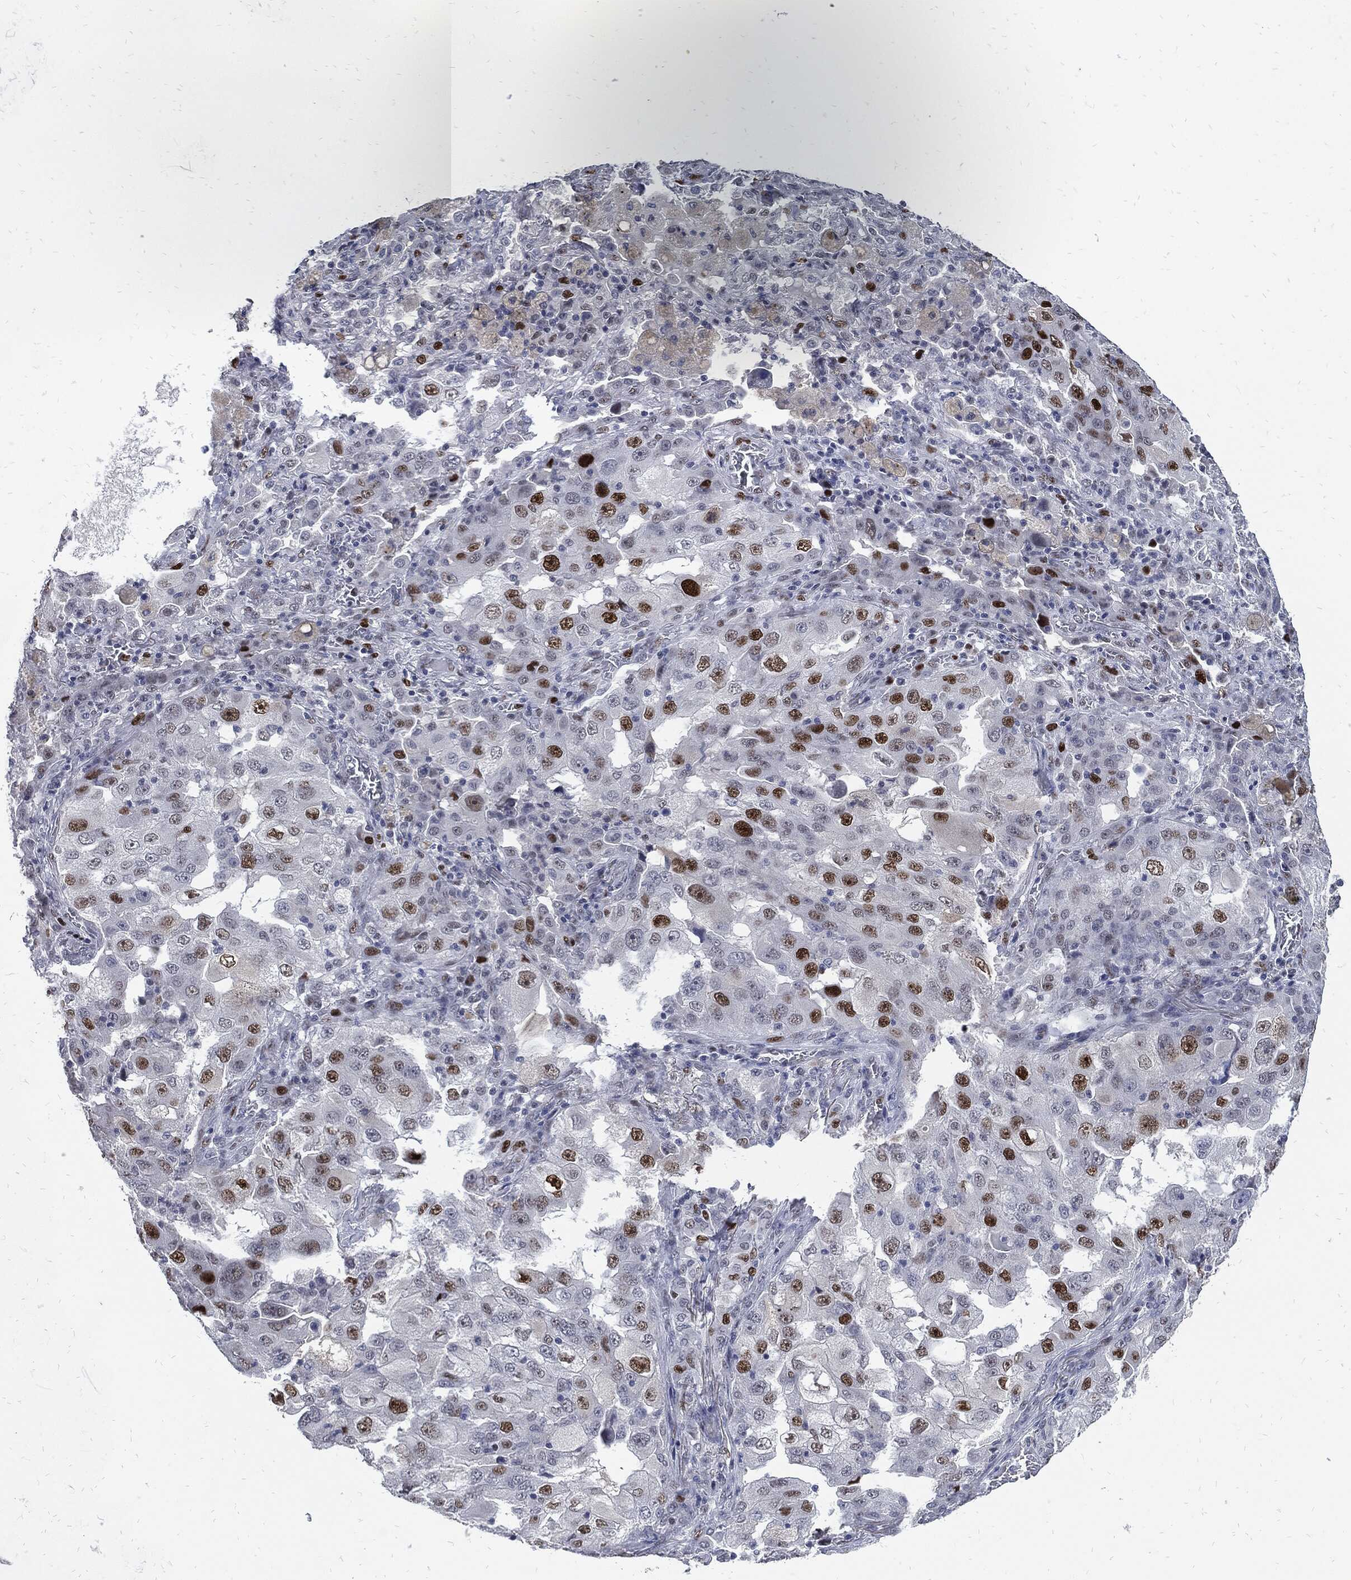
{"staining": {"intensity": "strong", "quantity": "<25%", "location": "nuclear"}, "tissue": "lung cancer", "cell_type": "Tumor cells", "image_type": "cancer", "snomed": [{"axis": "morphology", "description": "Adenocarcinoma, NOS"}, {"axis": "topography", "description": "Lung"}], "caption": "Immunohistochemical staining of human lung cancer shows medium levels of strong nuclear expression in approximately <25% of tumor cells.", "gene": "NBN", "patient": {"sex": "female", "age": 61}}